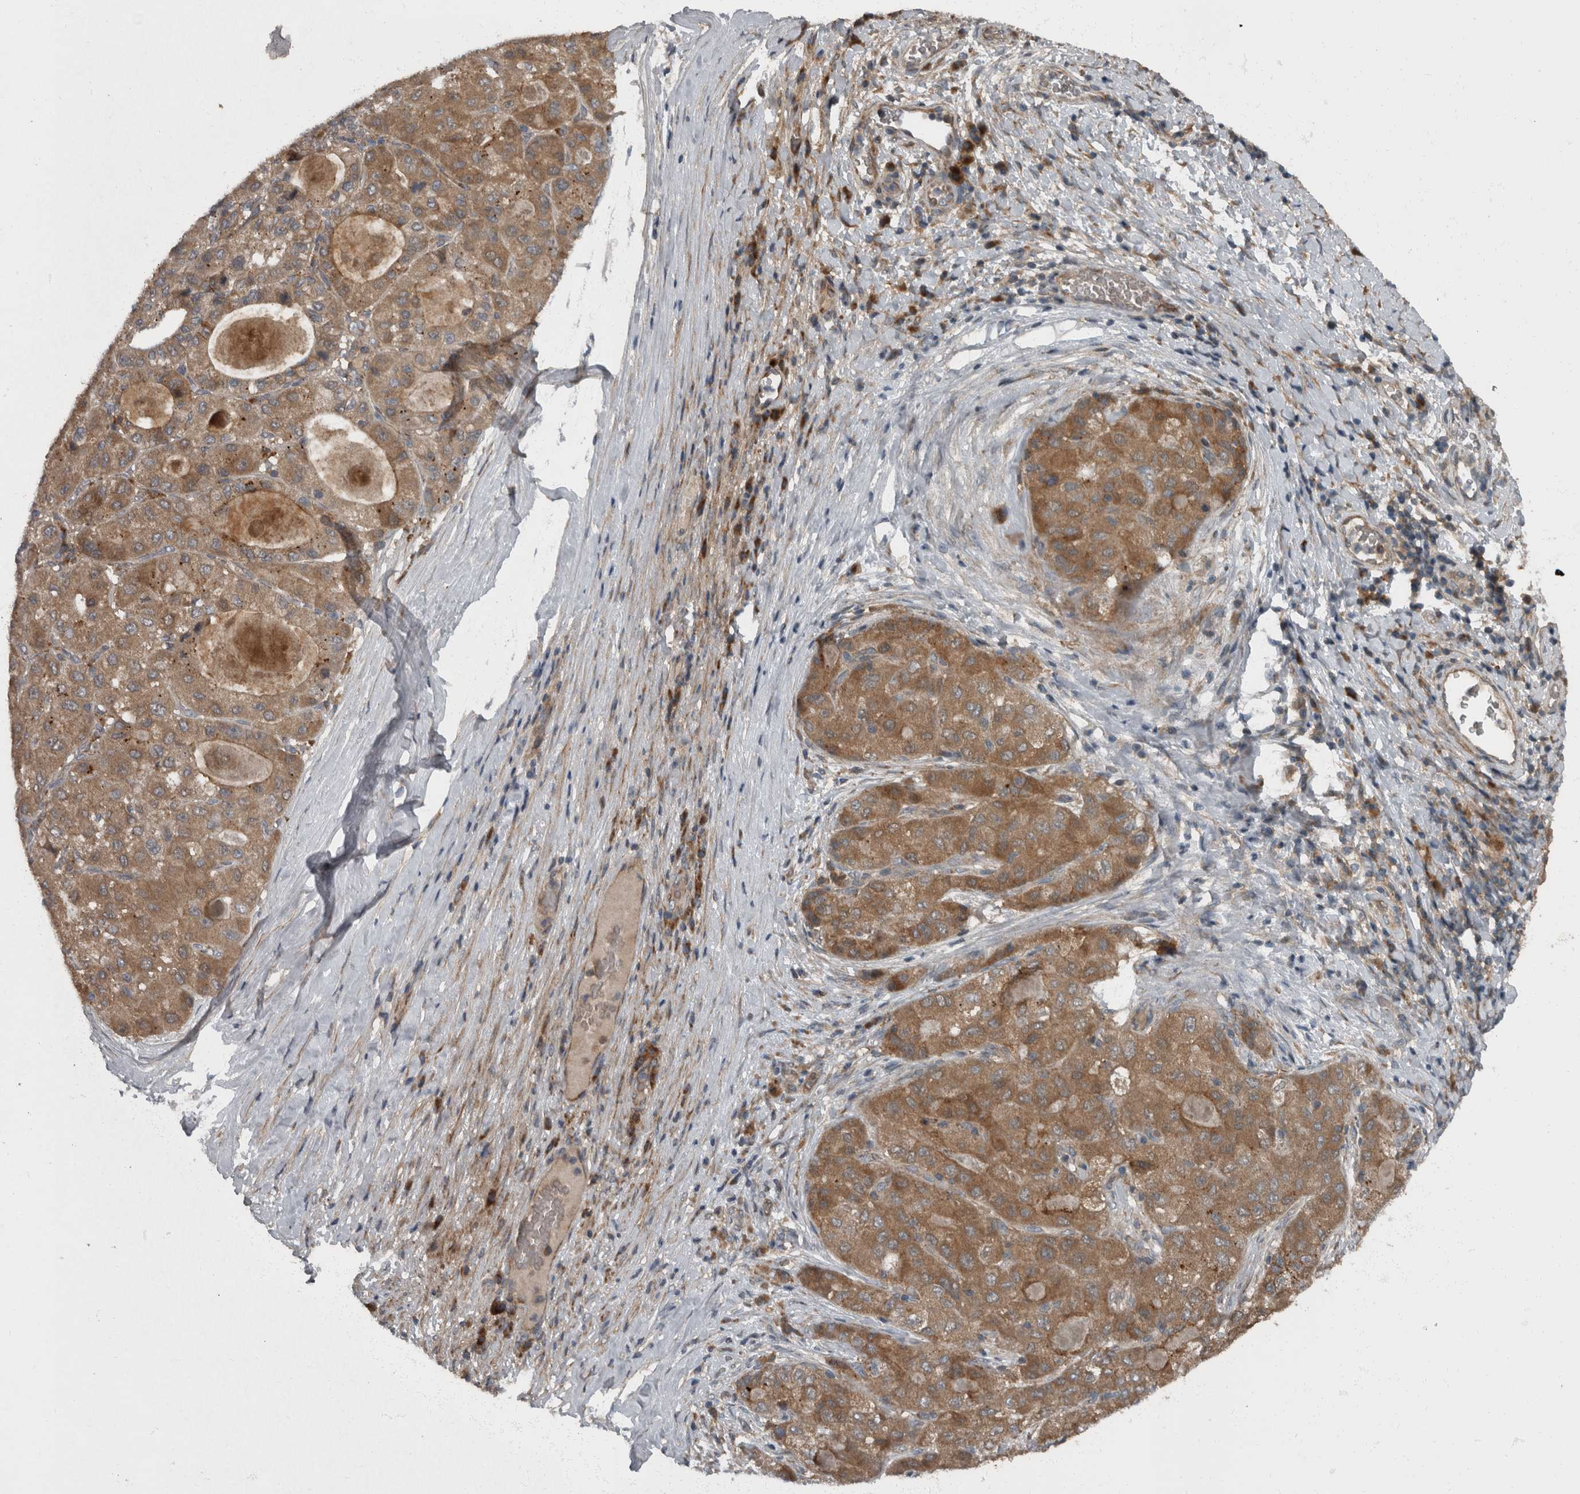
{"staining": {"intensity": "moderate", "quantity": ">75%", "location": "cytoplasmic/membranous"}, "tissue": "liver cancer", "cell_type": "Tumor cells", "image_type": "cancer", "snomed": [{"axis": "morphology", "description": "Carcinoma, Hepatocellular, NOS"}, {"axis": "topography", "description": "Liver"}], "caption": "Moderate cytoplasmic/membranous expression is appreciated in about >75% of tumor cells in liver cancer (hepatocellular carcinoma). The staining is performed using DAB brown chromogen to label protein expression. The nuclei are counter-stained blue using hematoxylin.", "gene": "RABGGTB", "patient": {"sex": "male", "age": 80}}